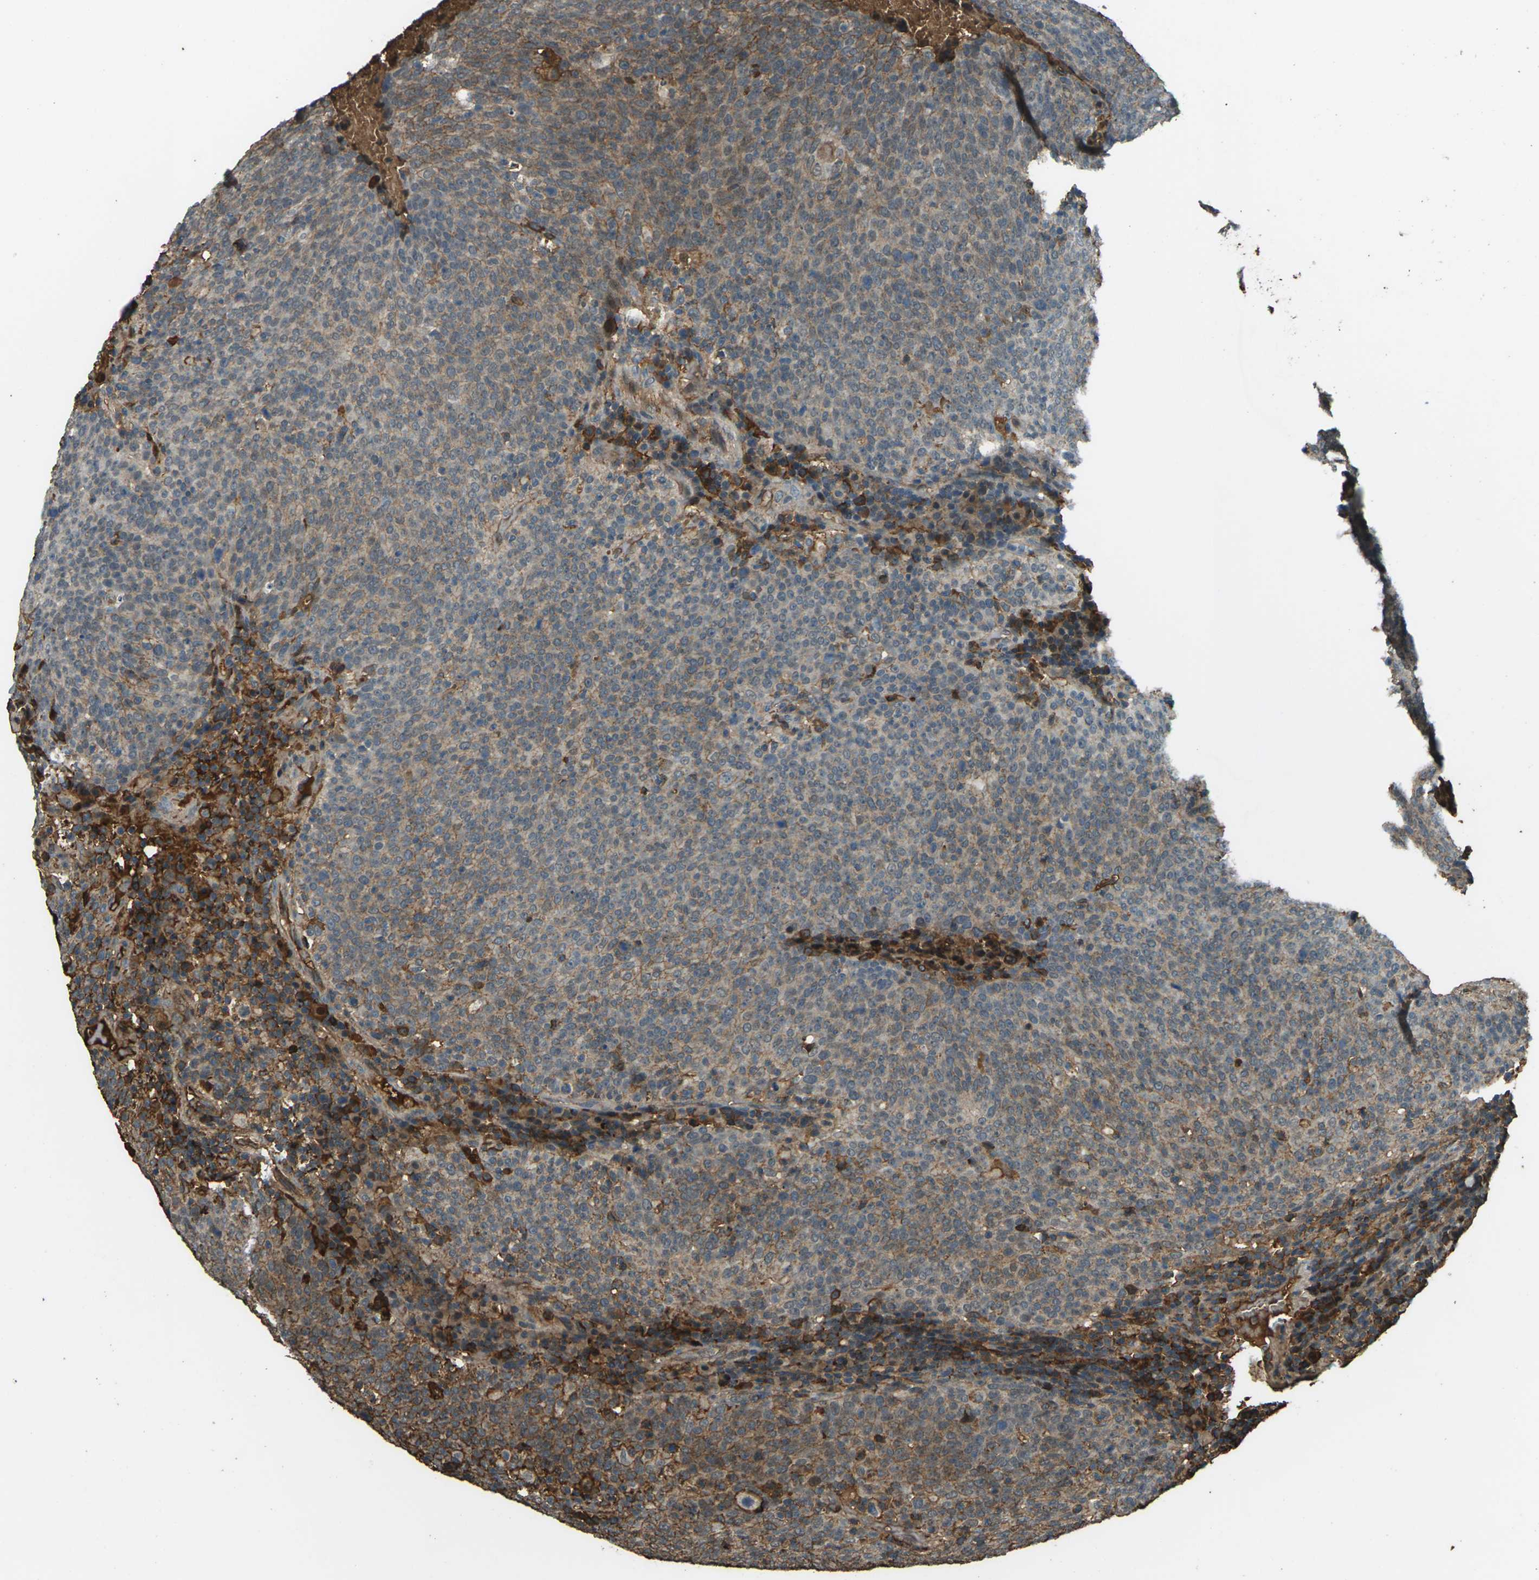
{"staining": {"intensity": "strong", "quantity": "<25%", "location": "cytoplasmic/membranous,nuclear"}, "tissue": "head and neck cancer", "cell_type": "Tumor cells", "image_type": "cancer", "snomed": [{"axis": "morphology", "description": "Squamous cell carcinoma, NOS"}, {"axis": "morphology", "description": "Squamous cell carcinoma, metastatic, NOS"}, {"axis": "topography", "description": "Lymph node"}, {"axis": "topography", "description": "Head-Neck"}], "caption": "IHC micrograph of neoplastic tissue: squamous cell carcinoma (head and neck) stained using immunohistochemistry displays medium levels of strong protein expression localized specifically in the cytoplasmic/membranous and nuclear of tumor cells, appearing as a cytoplasmic/membranous and nuclear brown color.", "gene": "CYP1B1", "patient": {"sex": "male", "age": 62}}